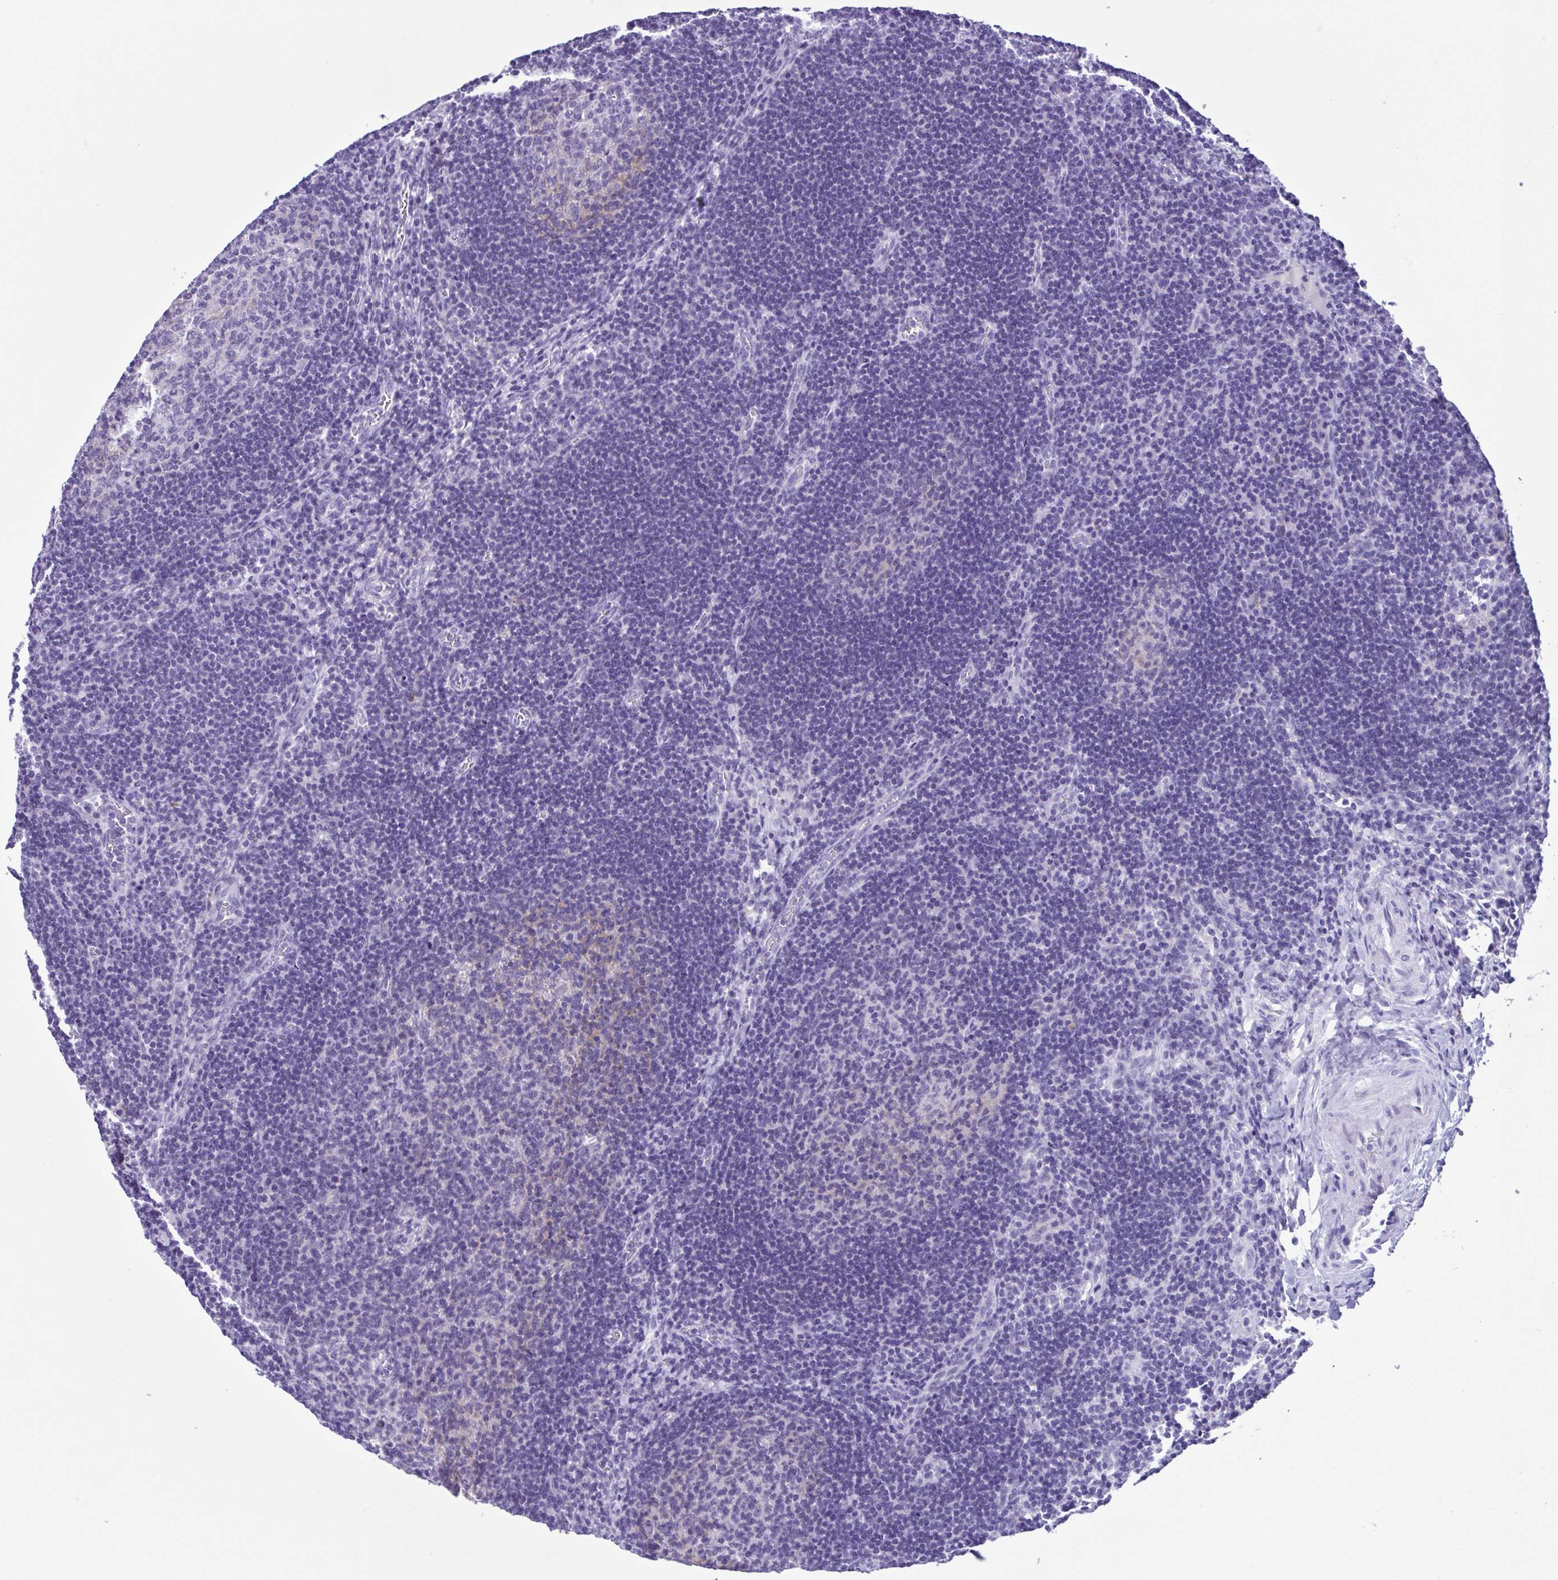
{"staining": {"intensity": "negative", "quantity": "none", "location": "none"}, "tissue": "lymph node", "cell_type": "Germinal center cells", "image_type": "normal", "snomed": [{"axis": "morphology", "description": "Normal tissue, NOS"}, {"axis": "topography", "description": "Lymph node"}], "caption": "High power microscopy image of an immunohistochemistry (IHC) photomicrograph of normal lymph node, revealing no significant positivity in germinal center cells.", "gene": "SPATA16", "patient": {"sex": "male", "age": 67}}